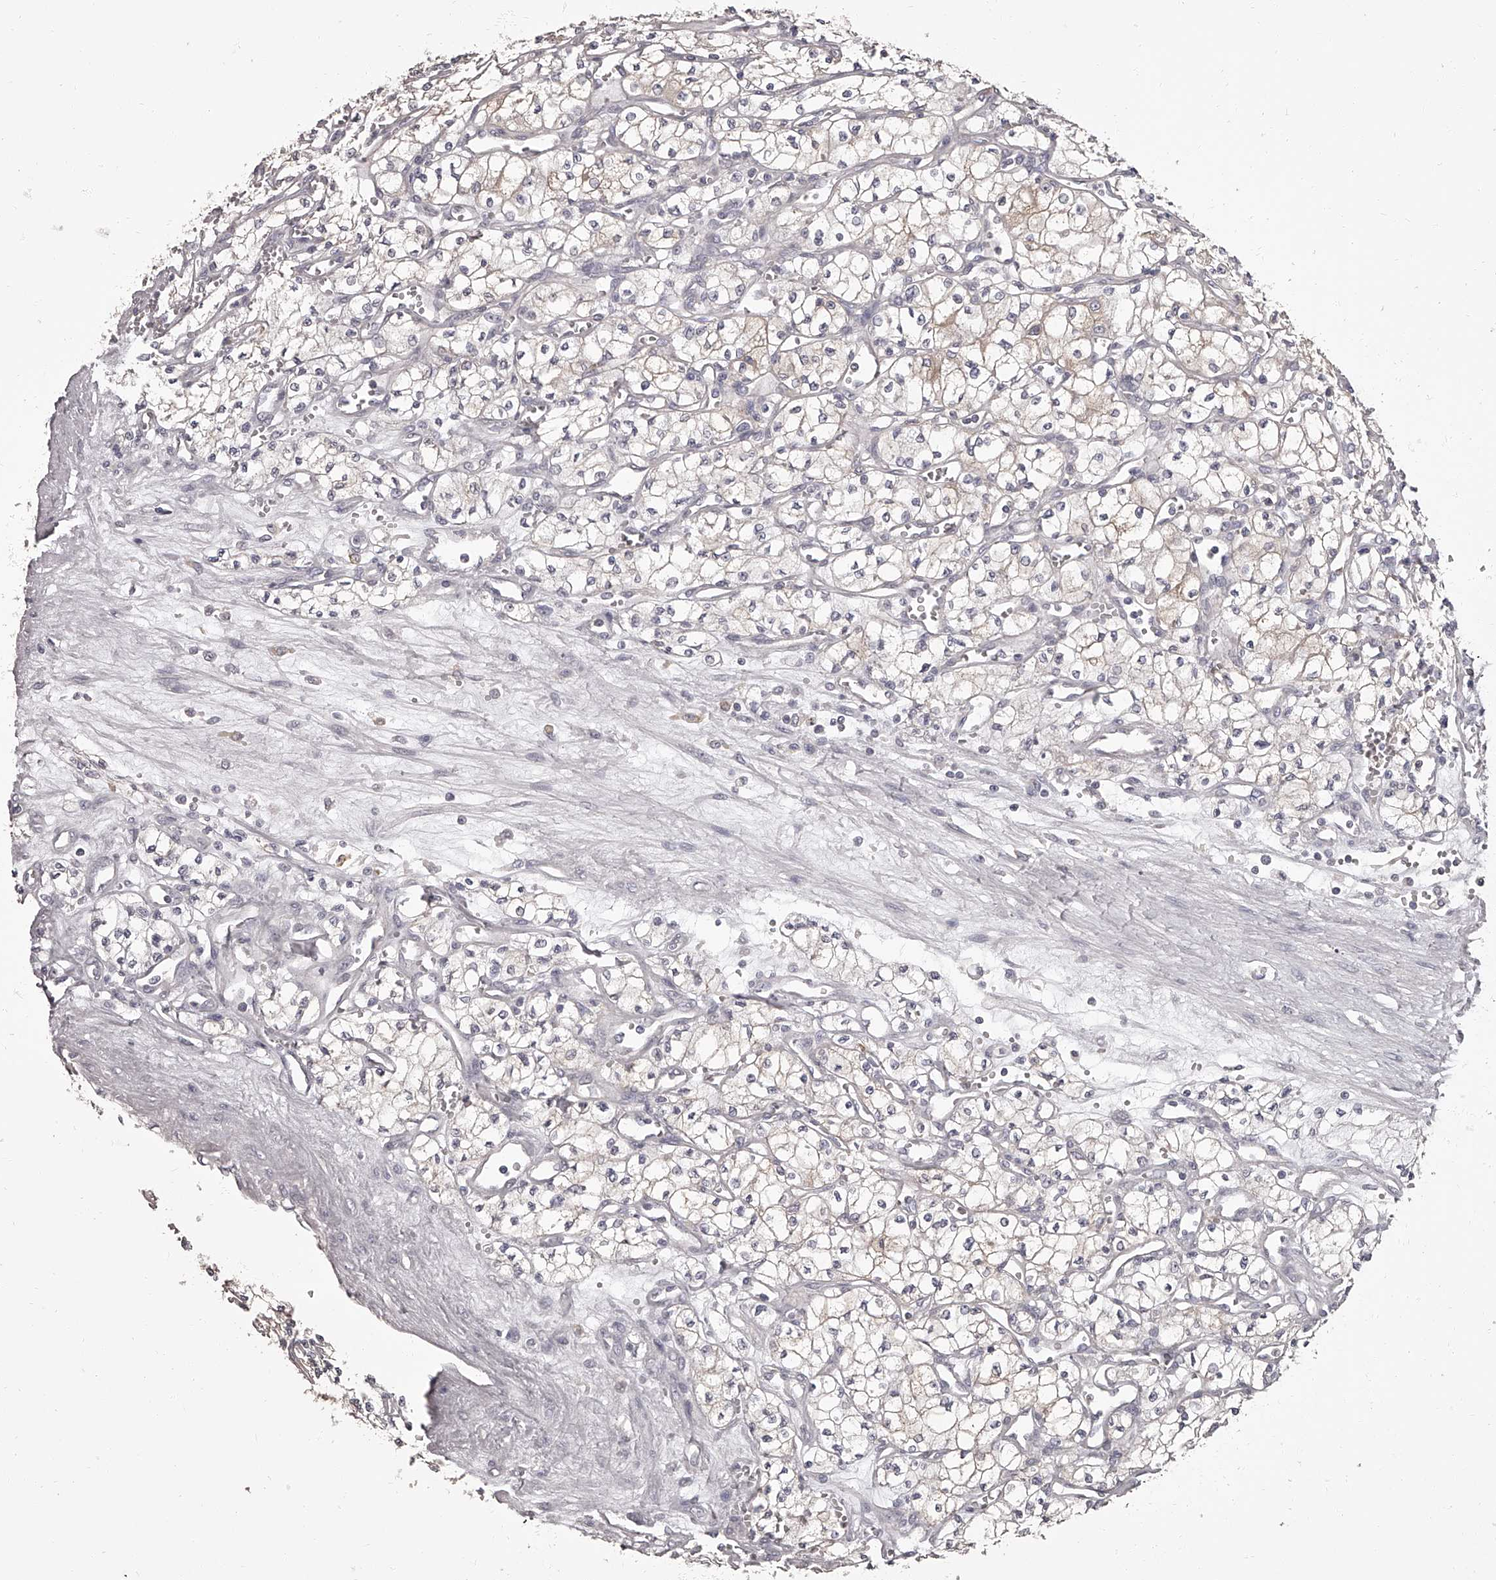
{"staining": {"intensity": "weak", "quantity": "<25%", "location": "cytoplasmic/membranous"}, "tissue": "renal cancer", "cell_type": "Tumor cells", "image_type": "cancer", "snomed": [{"axis": "morphology", "description": "Adenocarcinoma, NOS"}, {"axis": "topography", "description": "Kidney"}], "caption": "The micrograph reveals no staining of tumor cells in adenocarcinoma (renal). (Immunohistochemistry (ihc), brightfield microscopy, high magnification).", "gene": "APEH", "patient": {"sex": "male", "age": 59}}